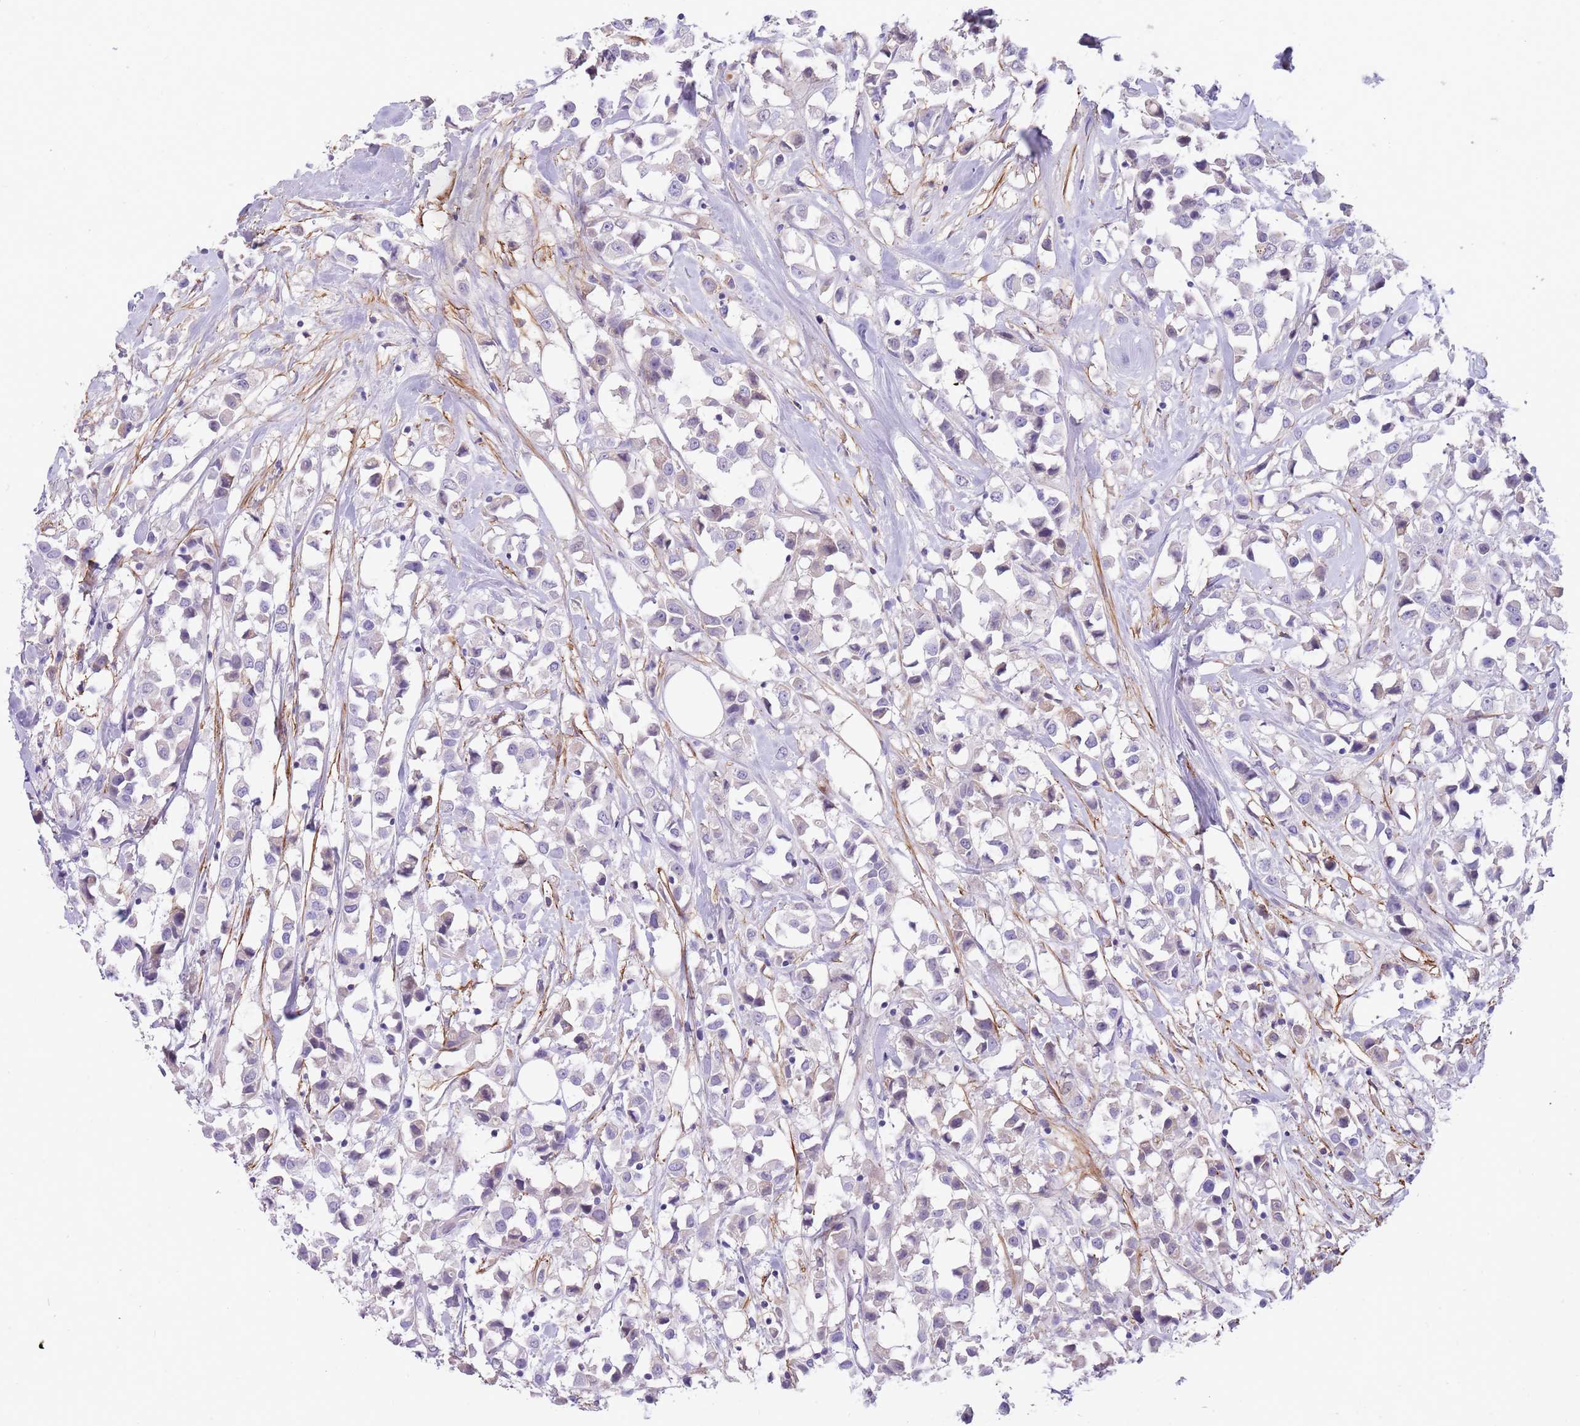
{"staining": {"intensity": "negative", "quantity": "none", "location": "none"}, "tissue": "breast cancer", "cell_type": "Tumor cells", "image_type": "cancer", "snomed": [{"axis": "morphology", "description": "Duct carcinoma"}, {"axis": "topography", "description": "Breast"}], "caption": "This is an immunohistochemistry (IHC) photomicrograph of human breast intraductal carcinoma. There is no staining in tumor cells.", "gene": "LEPROTL1", "patient": {"sex": "female", "age": 61}}